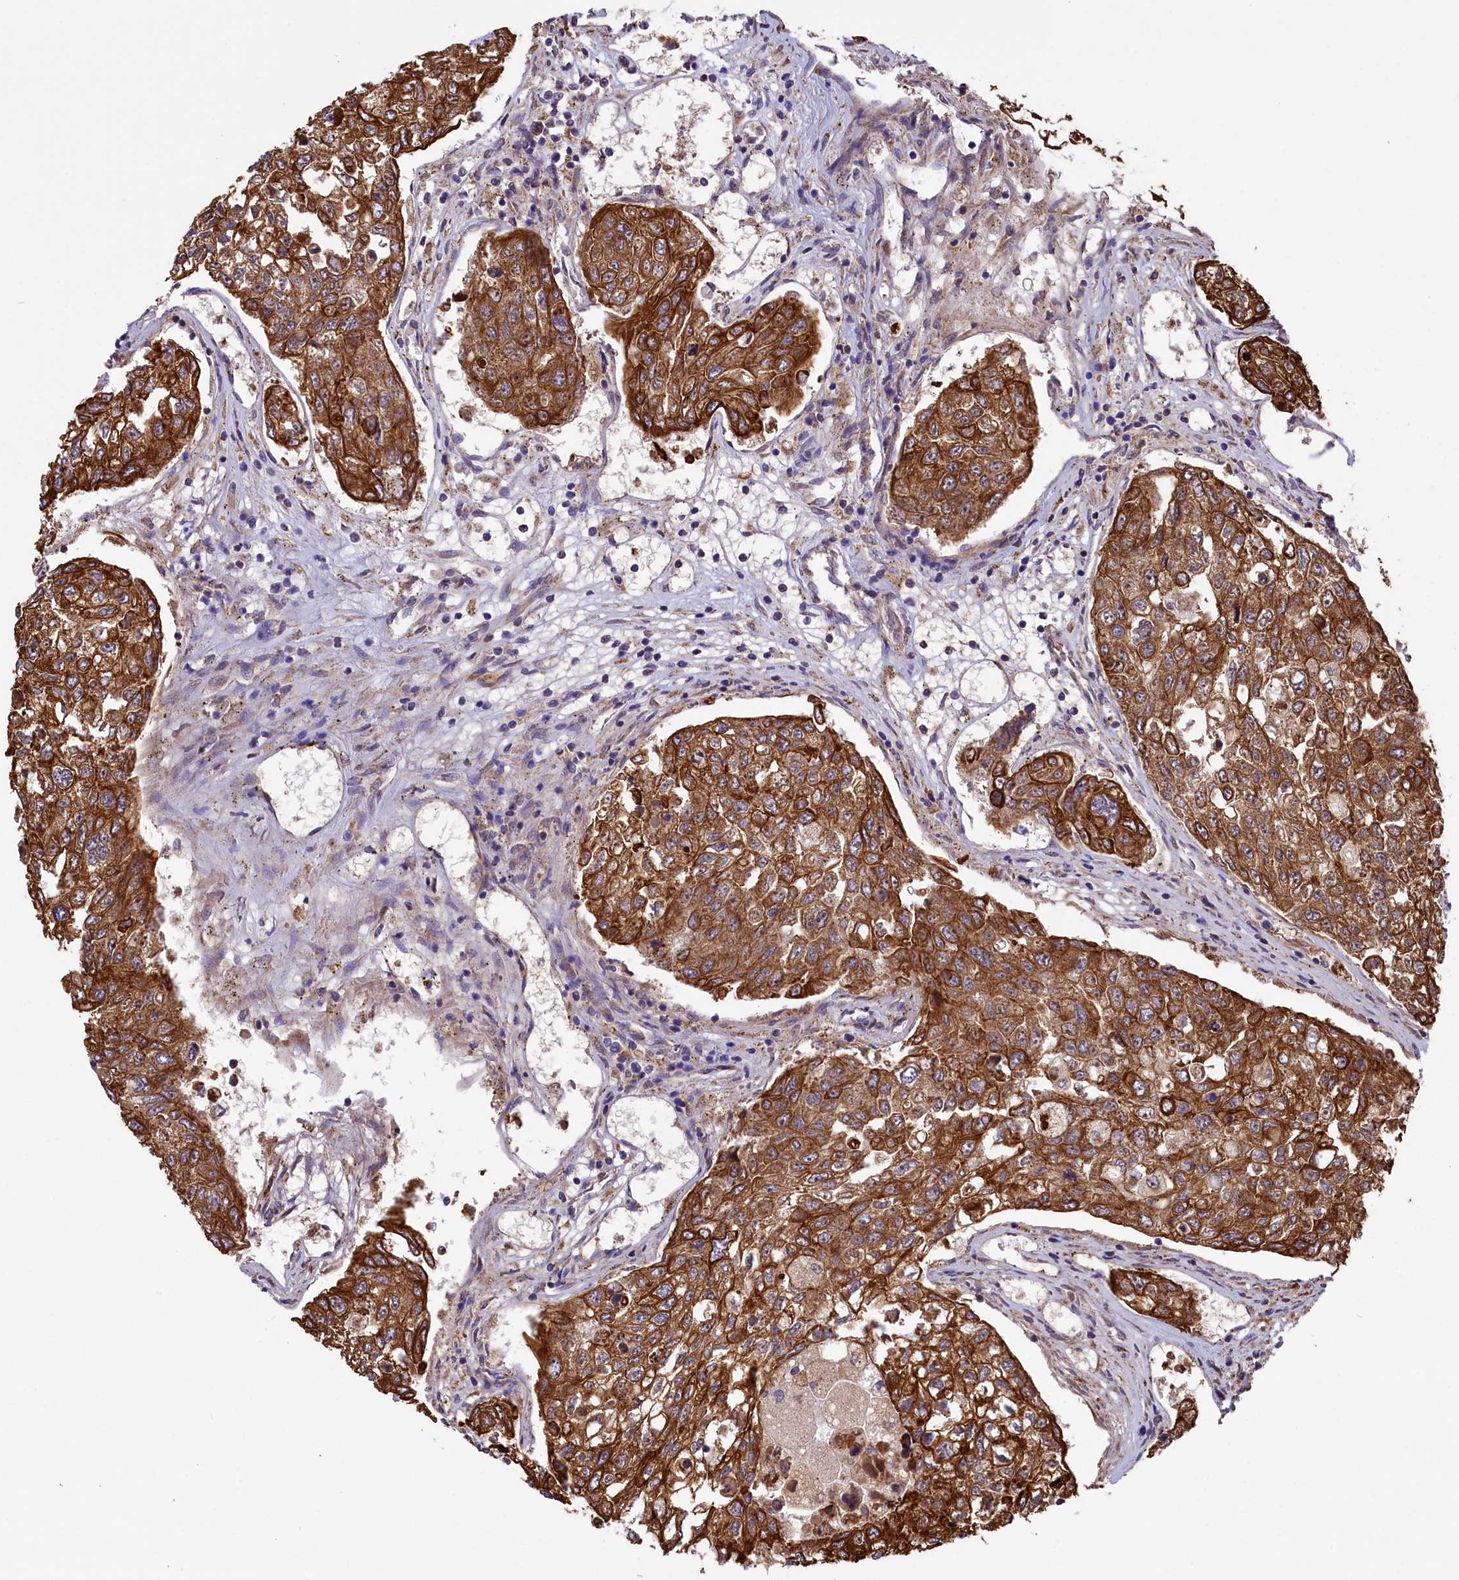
{"staining": {"intensity": "strong", "quantity": ">75%", "location": "cytoplasmic/membranous"}, "tissue": "urothelial cancer", "cell_type": "Tumor cells", "image_type": "cancer", "snomed": [{"axis": "morphology", "description": "Urothelial carcinoma, High grade"}, {"axis": "topography", "description": "Lymph node"}, {"axis": "topography", "description": "Urinary bladder"}], "caption": "This is an image of immunohistochemistry staining of urothelial cancer, which shows strong expression in the cytoplasmic/membranous of tumor cells.", "gene": "GATB", "patient": {"sex": "male", "age": 51}}